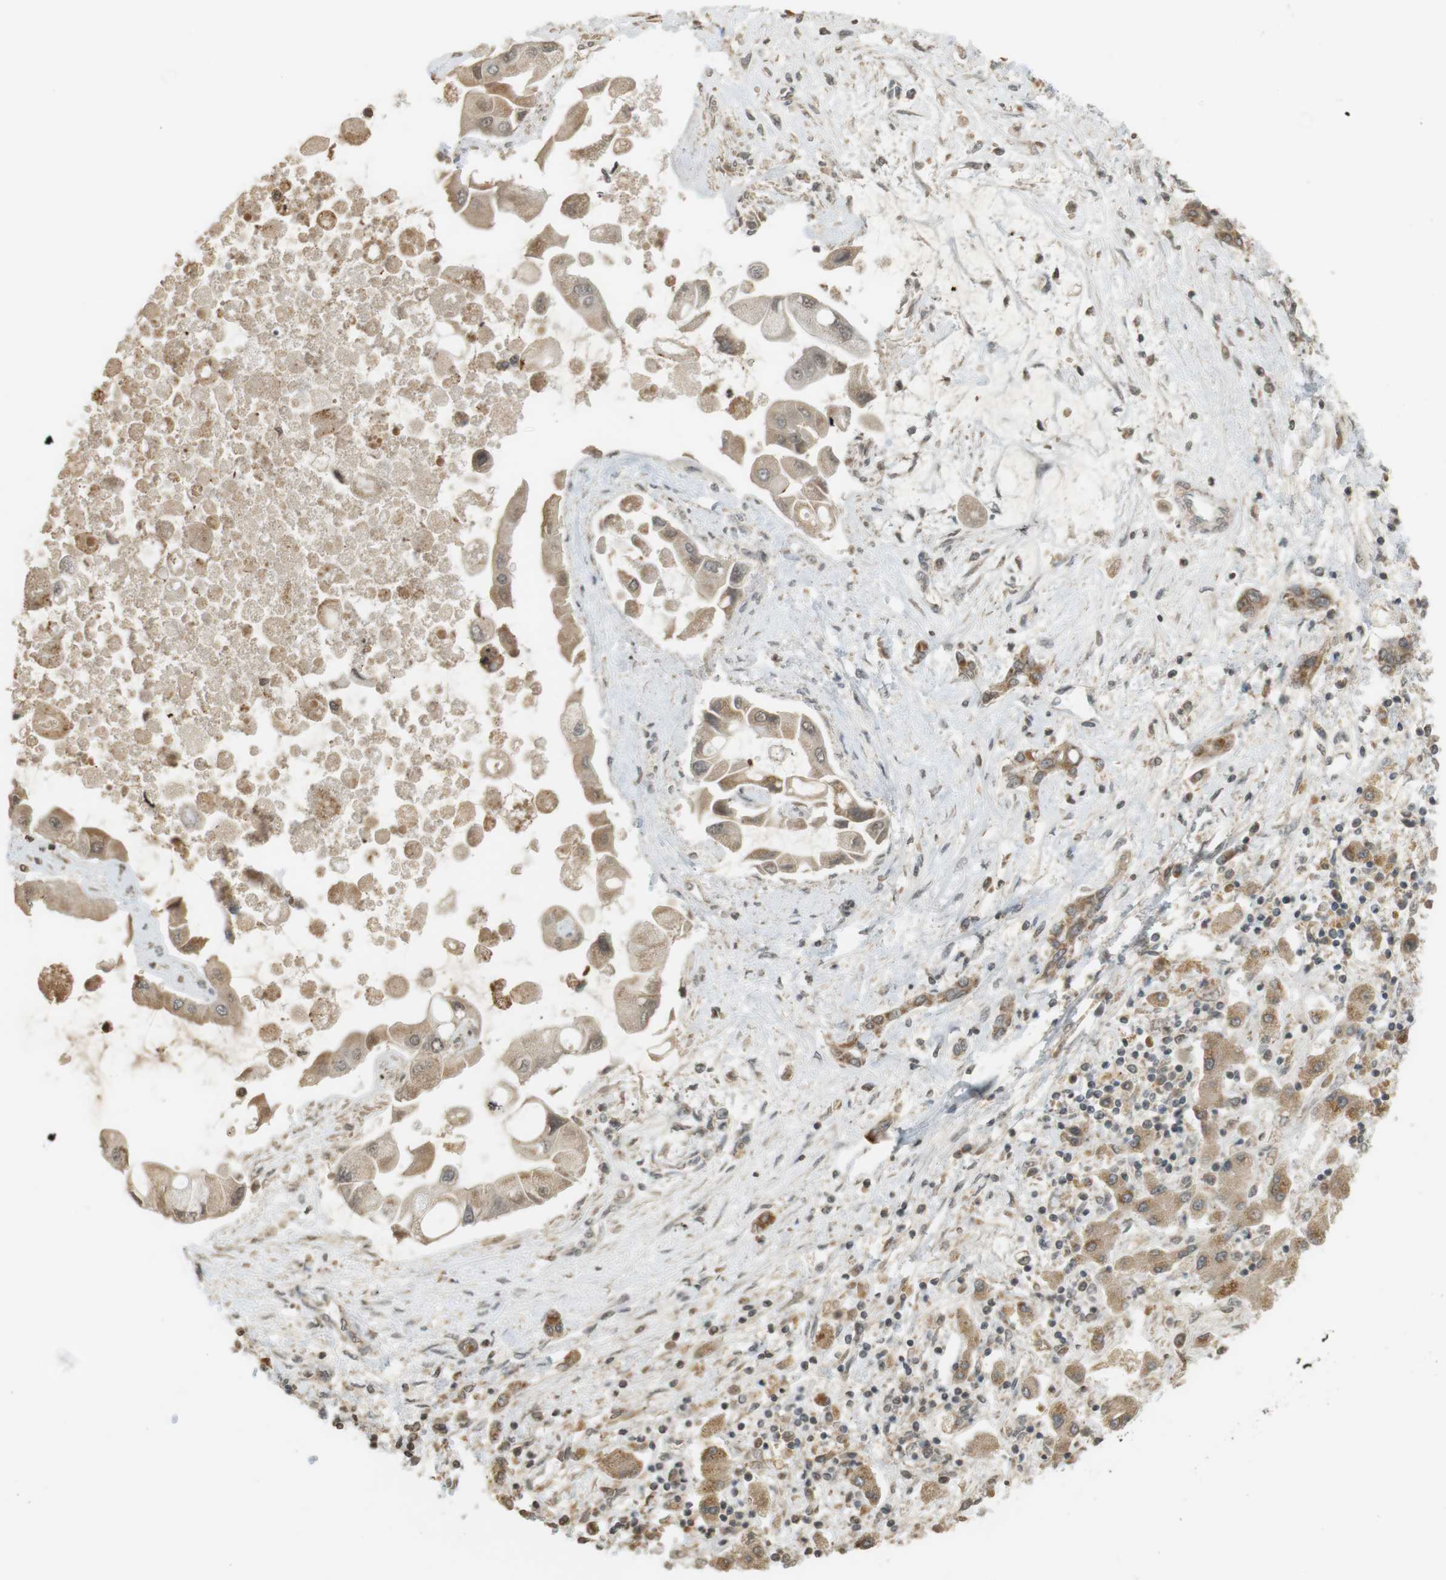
{"staining": {"intensity": "weak", "quantity": ">75%", "location": "cytoplasmic/membranous"}, "tissue": "liver cancer", "cell_type": "Tumor cells", "image_type": "cancer", "snomed": [{"axis": "morphology", "description": "Cholangiocarcinoma"}, {"axis": "topography", "description": "Liver"}], "caption": "IHC image of human liver cancer (cholangiocarcinoma) stained for a protein (brown), which shows low levels of weak cytoplasmic/membranous expression in approximately >75% of tumor cells.", "gene": "SRR", "patient": {"sex": "male", "age": 50}}